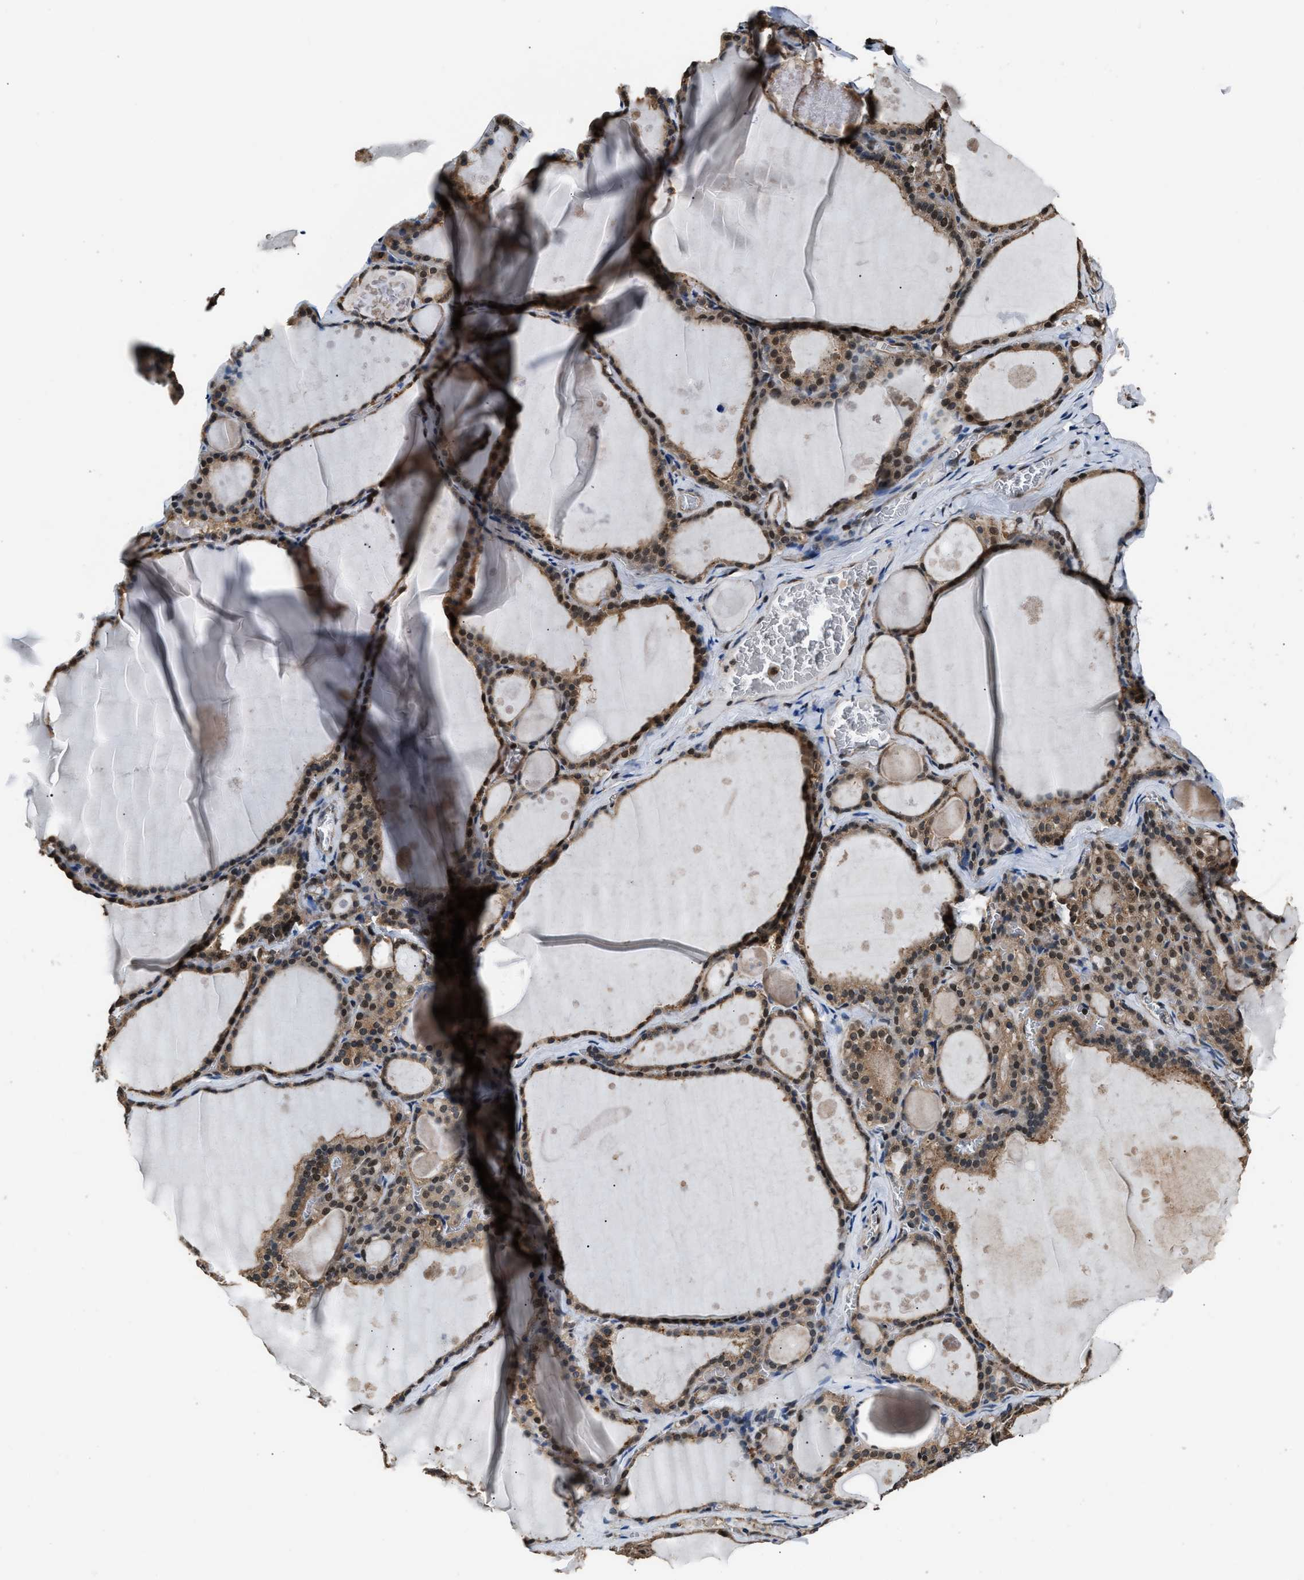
{"staining": {"intensity": "moderate", "quantity": ">75%", "location": "cytoplasmic/membranous,nuclear"}, "tissue": "thyroid gland", "cell_type": "Glandular cells", "image_type": "normal", "snomed": [{"axis": "morphology", "description": "Normal tissue, NOS"}, {"axis": "topography", "description": "Thyroid gland"}], "caption": "A photomicrograph showing moderate cytoplasmic/membranous,nuclear expression in about >75% of glandular cells in normal thyroid gland, as visualized by brown immunohistochemical staining.", "gene": "DFFA", "patient": {"sex": "male", "age": 56}}